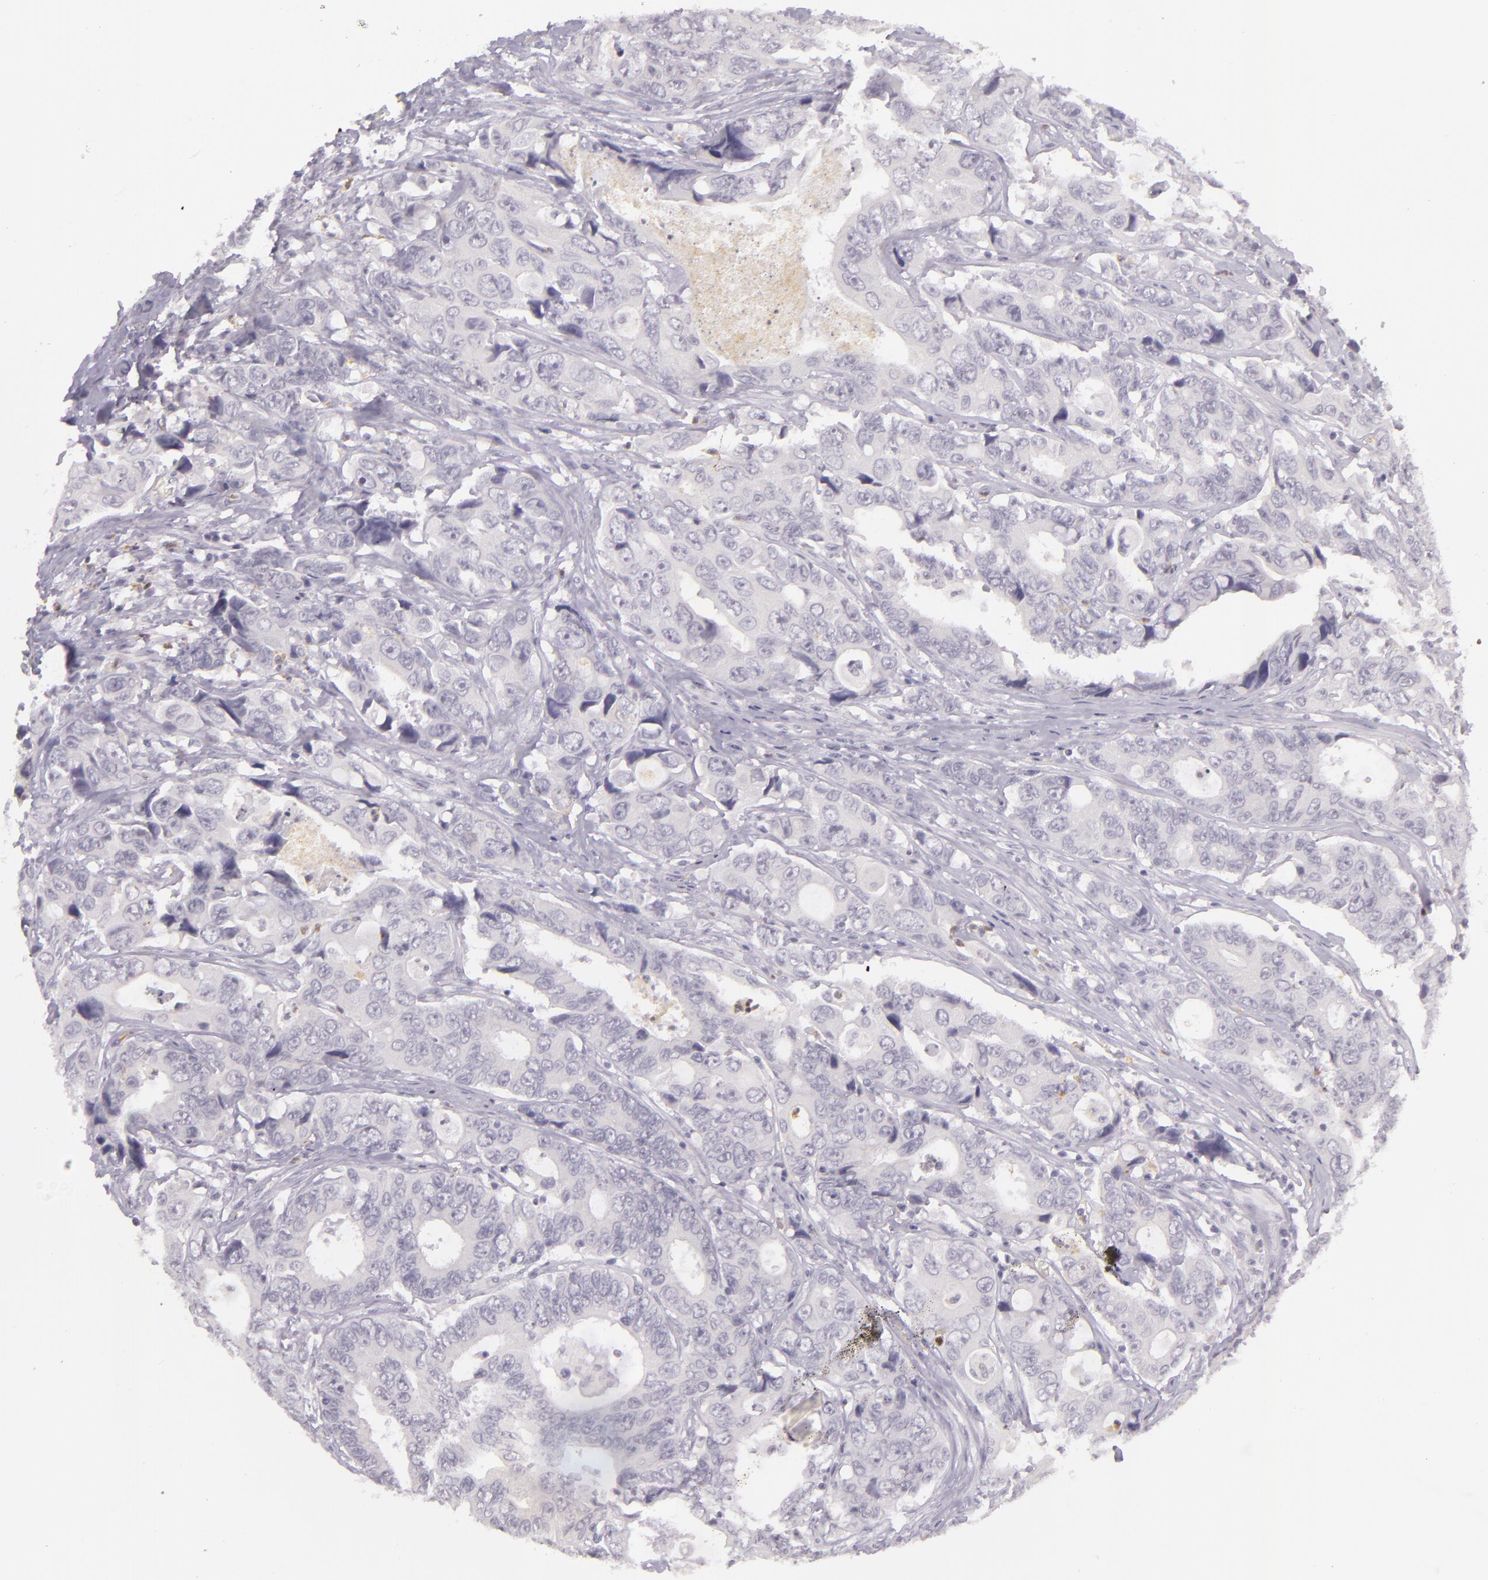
{"staining": {"intensity": "negative", "quantity": "none", "location": "none"}, "tissue": "colorectal cancer", "cell_type": "Tumor cells", "image_type": "cancer", "snomed": [{"axis": "morphology", "description": "Adenocarcinoma, NOS"}, {"axis": "topography", "description": "Rectum"}], "caption": "Tumor cells are negative for brown protein staining in colorectal adenocarcinoma.", "gene": "CBS", "patient": {"sex": "female", "age": 67}}